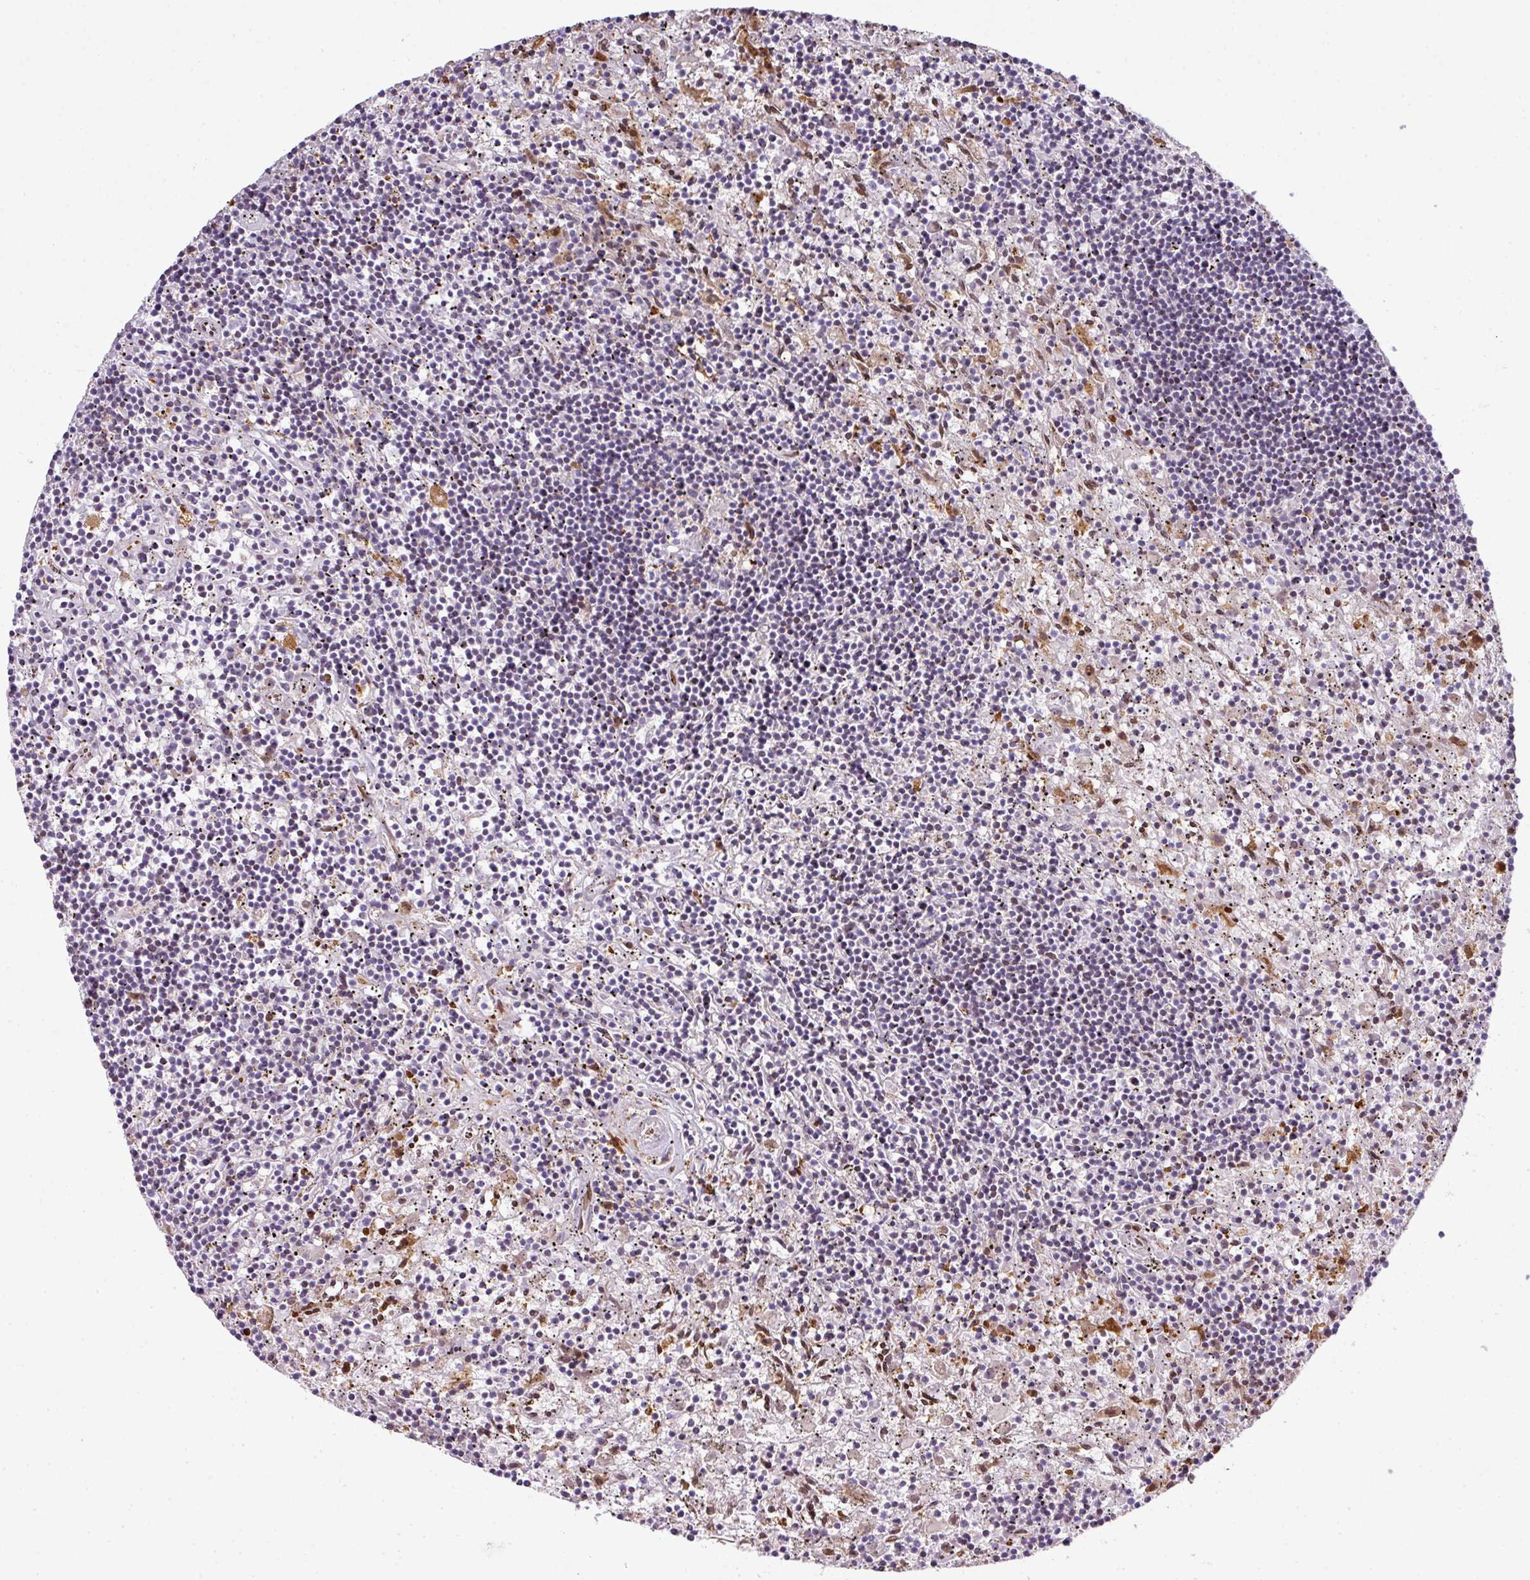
{"staining": {"intensity": "negative", "quantity": "none", "location": "none"}, "tissue": "lymphoma", "cell_type": "Tumor cells", "image_type": "cancer", "snomed": [{"axis": "morphology", "description": "Malignant lymphoma, non-Hodgkin's type, Low grade"}, {"axis": "topography", "description": "Spleen"}], "caption": "Immunohistochemical staining of malignant lymphoma, non-Hodgkin's type (low-grade) exhibits no significant expression in tumor cells.", "gene": "PLK1", "patient": {"sex": "male", "age": 76}}